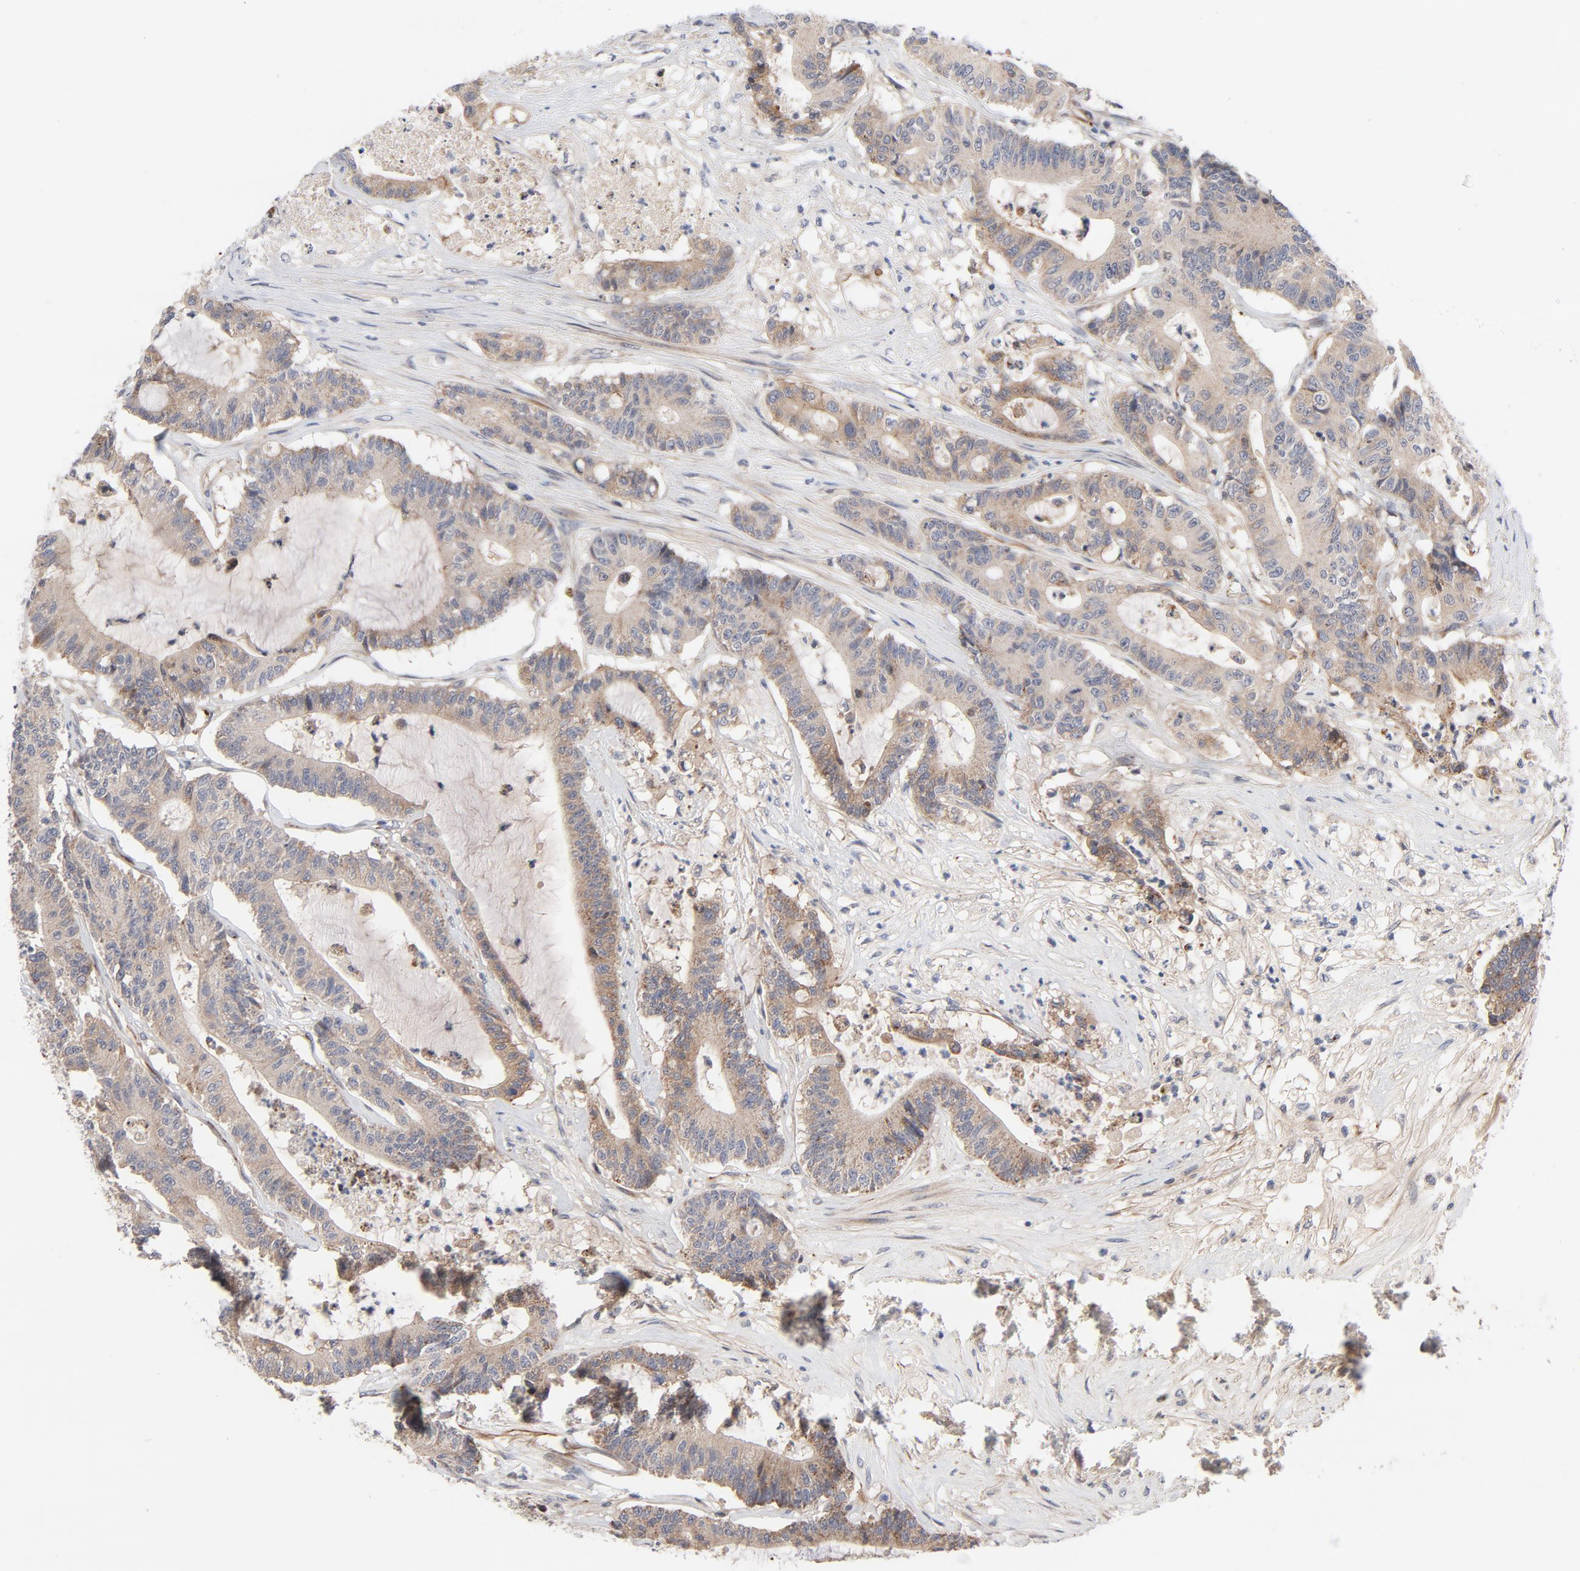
{"staining": {"intensity": "weak", "quantity": ">75%", "location": "cytoplasmic/membranous"}, "tissue": "colorectal cancer", "cell_type": "Tumor cells", "image_type": "cancer", "snomed": [{"axis": "morphology", "description": "Adenocarcinoma, NOS"}, {"axis": "topography", "description": "Colon"}], "caption": "Adenocarcinoma (colorectal) stained with immunohistochemistry displays weak cytoplasmic/membranous positivity in about >75% of tumor cells.", "gene": "DNAAF2", "patient": {"sex": "female", "age": 84}}